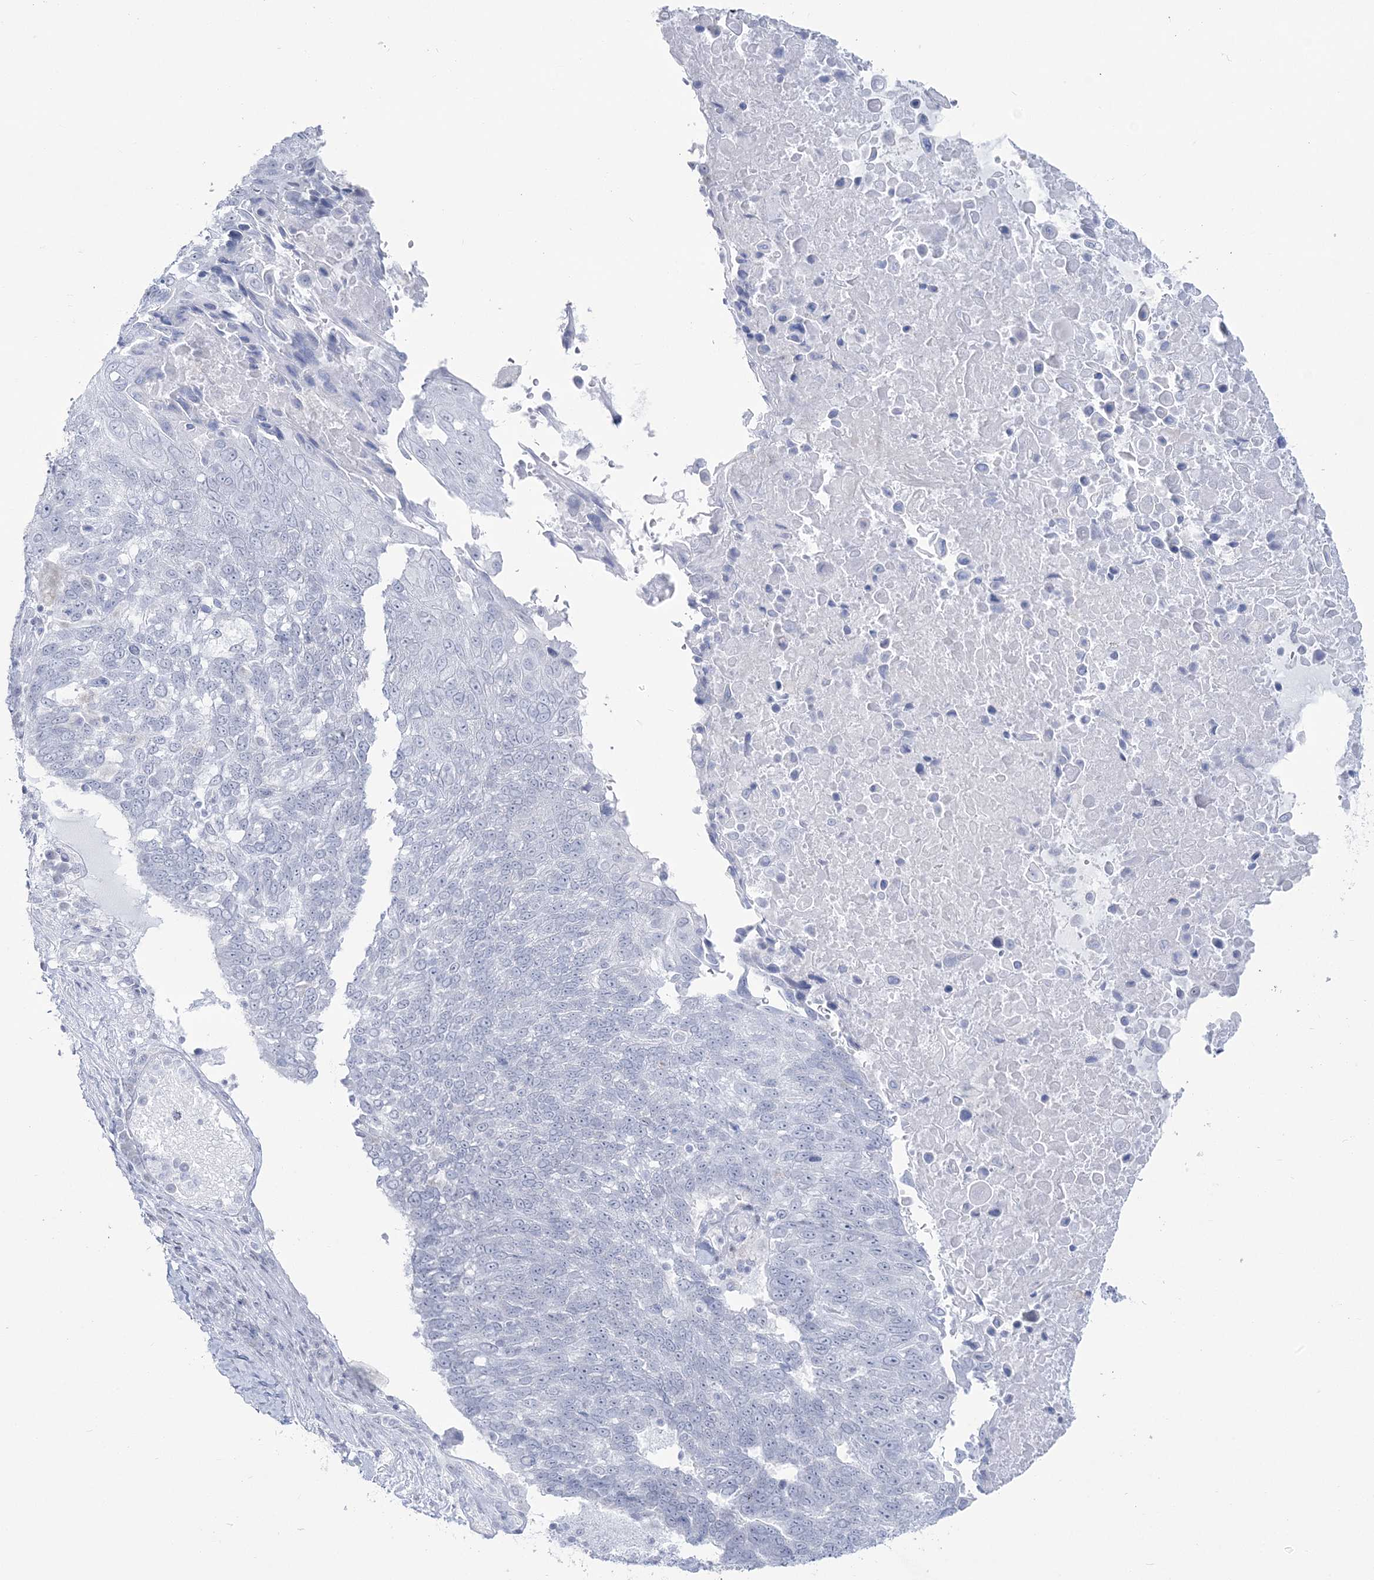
{"staining": {"intensity": "negative", "quantity": "none", "location": "none"}, "tissue": "lung cancer", "cell_type": "Tumor cells", "image_type": "cancer", "snomed": [{"axis": "morphology", "description": "Squamous cell carcinoma, NOS"}, {"axis": "topography", "description": "Lung"}], "caption": "Squamous cell carcinoma (lung) was stained to show a protein in brown. There is no significant positivity in tumor cells.", "gene": "ZNF843", "patient": {"sex": "male", "age": 66}}